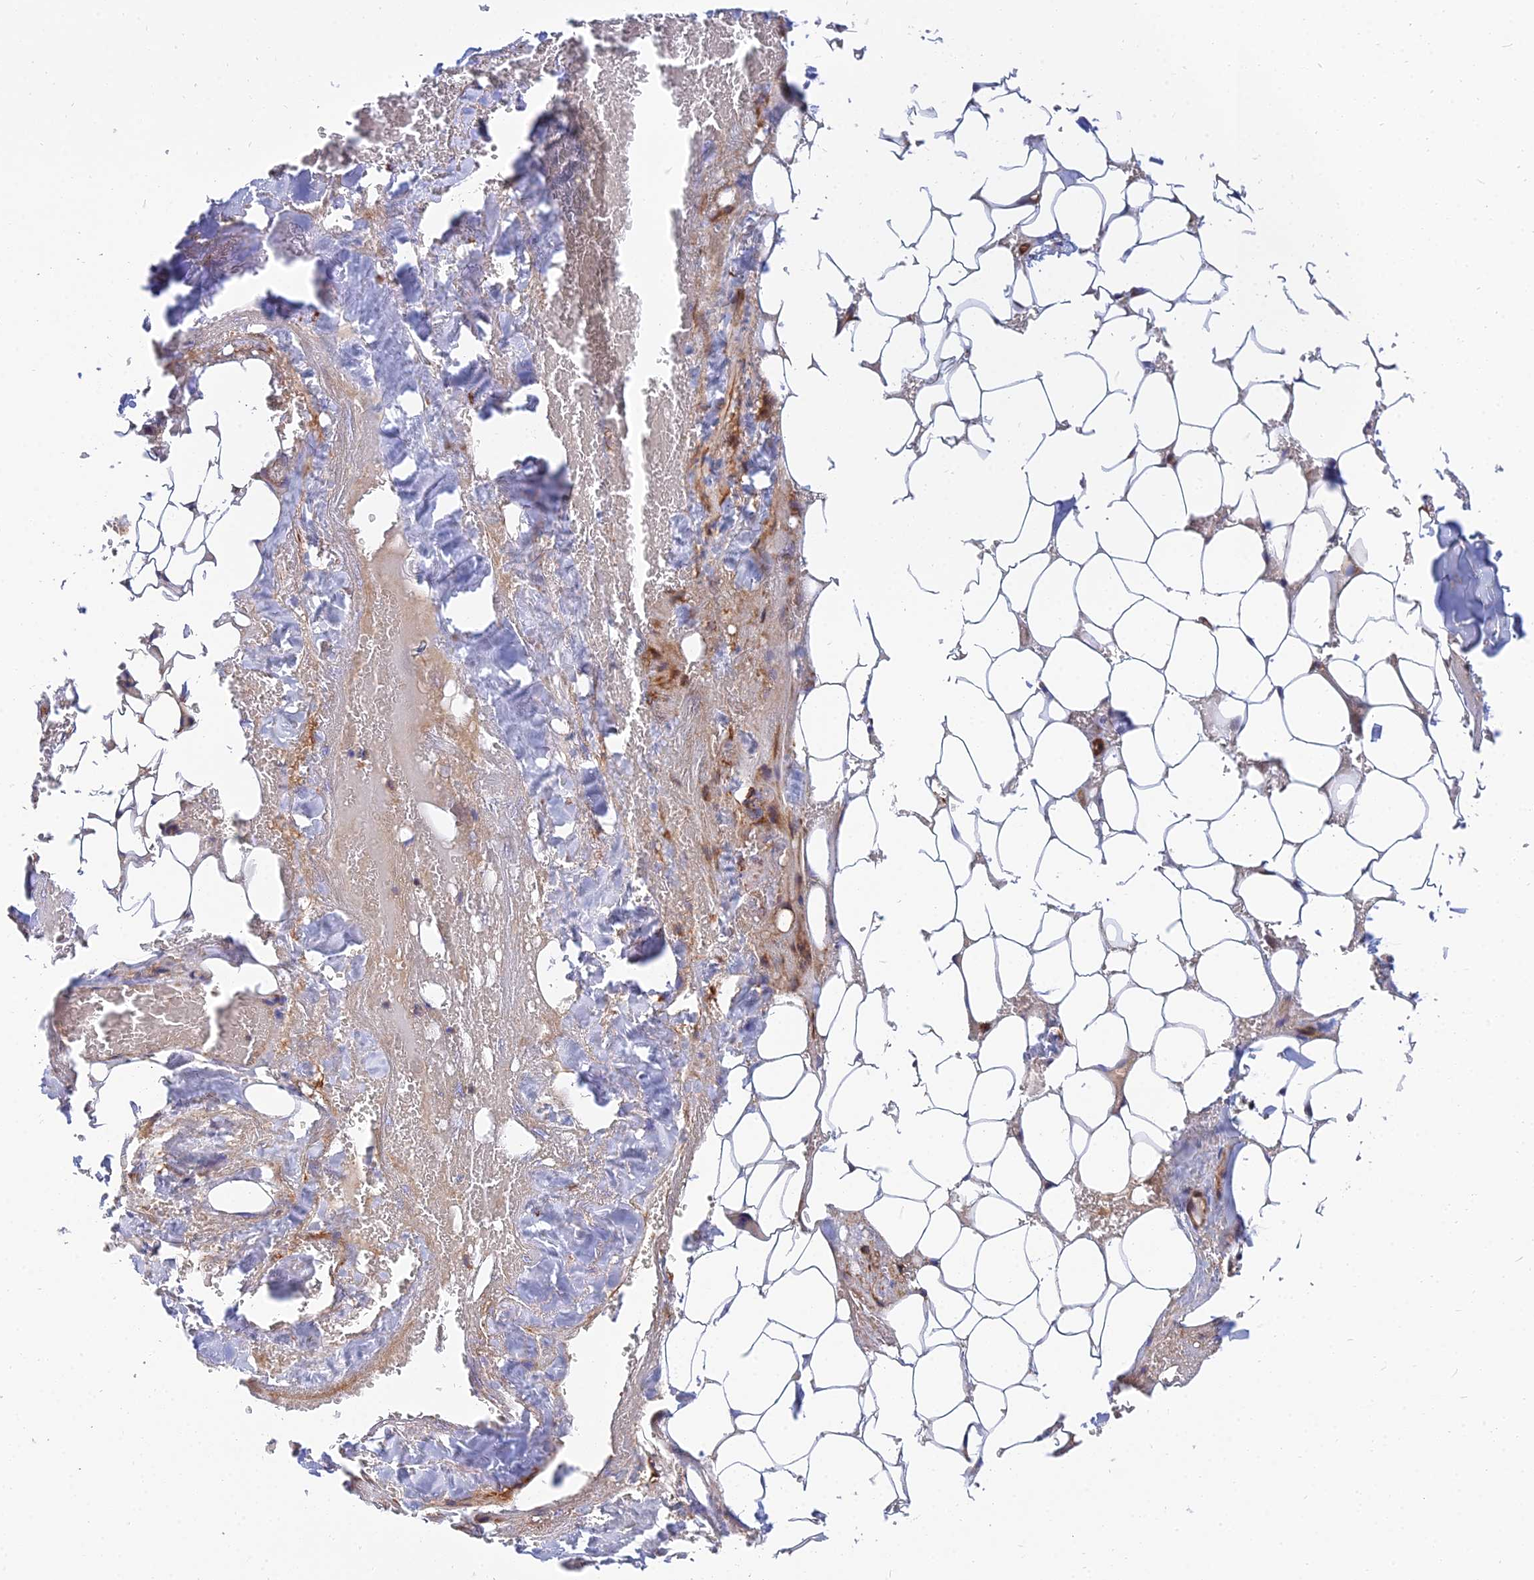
{"staining": {"intensity": "negative", "quantity": "none", "location": "none"}, "tissue": "adipose tissue", "cell_type": "Adipocytes", "image_type": "normal", "snomed": [{"axis": "morphology", "description": "Normal tissue, NOS"}, {"axis": "topography", "description": "Peripheral nerve tissue"}], "caption": "Adipose tissue was stained to show a protein in brown. There is no significant expression in adipocytes. (DAB (3,3'-diaminobenzidine) IHC visualized using brightfield microscopy, high magnification).", "gene": "TRIM43B", "patient": {"sex": "male", "age": 70}}